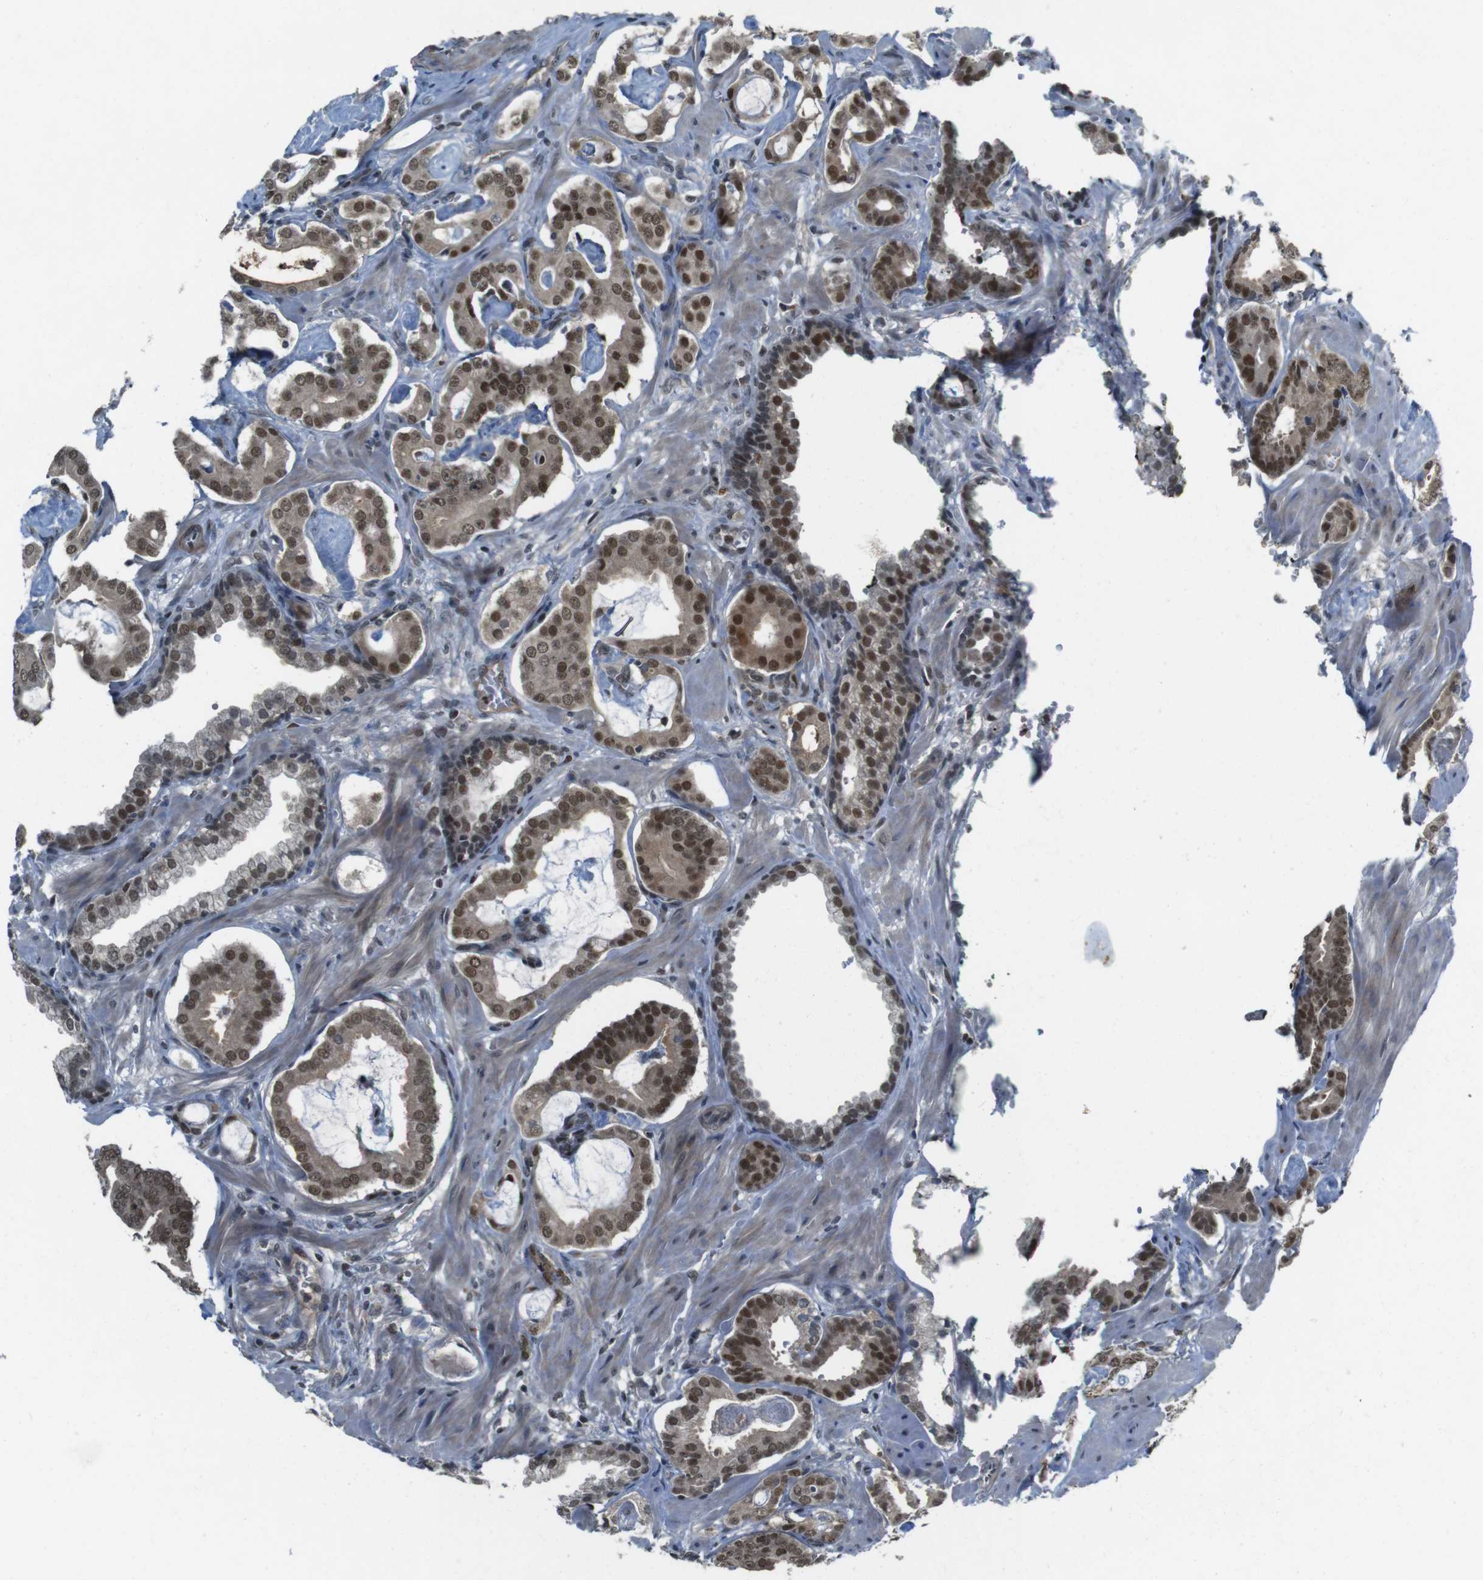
{"staining": {"intensity": "moderate", "quantity": ">75%", "location": "cytoplasmic/membranous,nuclear"}, "tissue": "prostate cancer", "cell_type": "Tumor cells", "image_type": "cancer", "snomed": [{"axis": "morphology", "description": "Adenocarcinoma, Low grade"}, {"axis": "topography", "description": "Prostate"}], "caption": "The immunohistochemical stain shows moderate cytoplasmic/membranous and nuclear positivity in tumor cells of prostate cancer (low-grade adenocarcinoma) tissue.", "gene": "MAPKAPK5", "patient": {"sex": "male", "age": 53}}